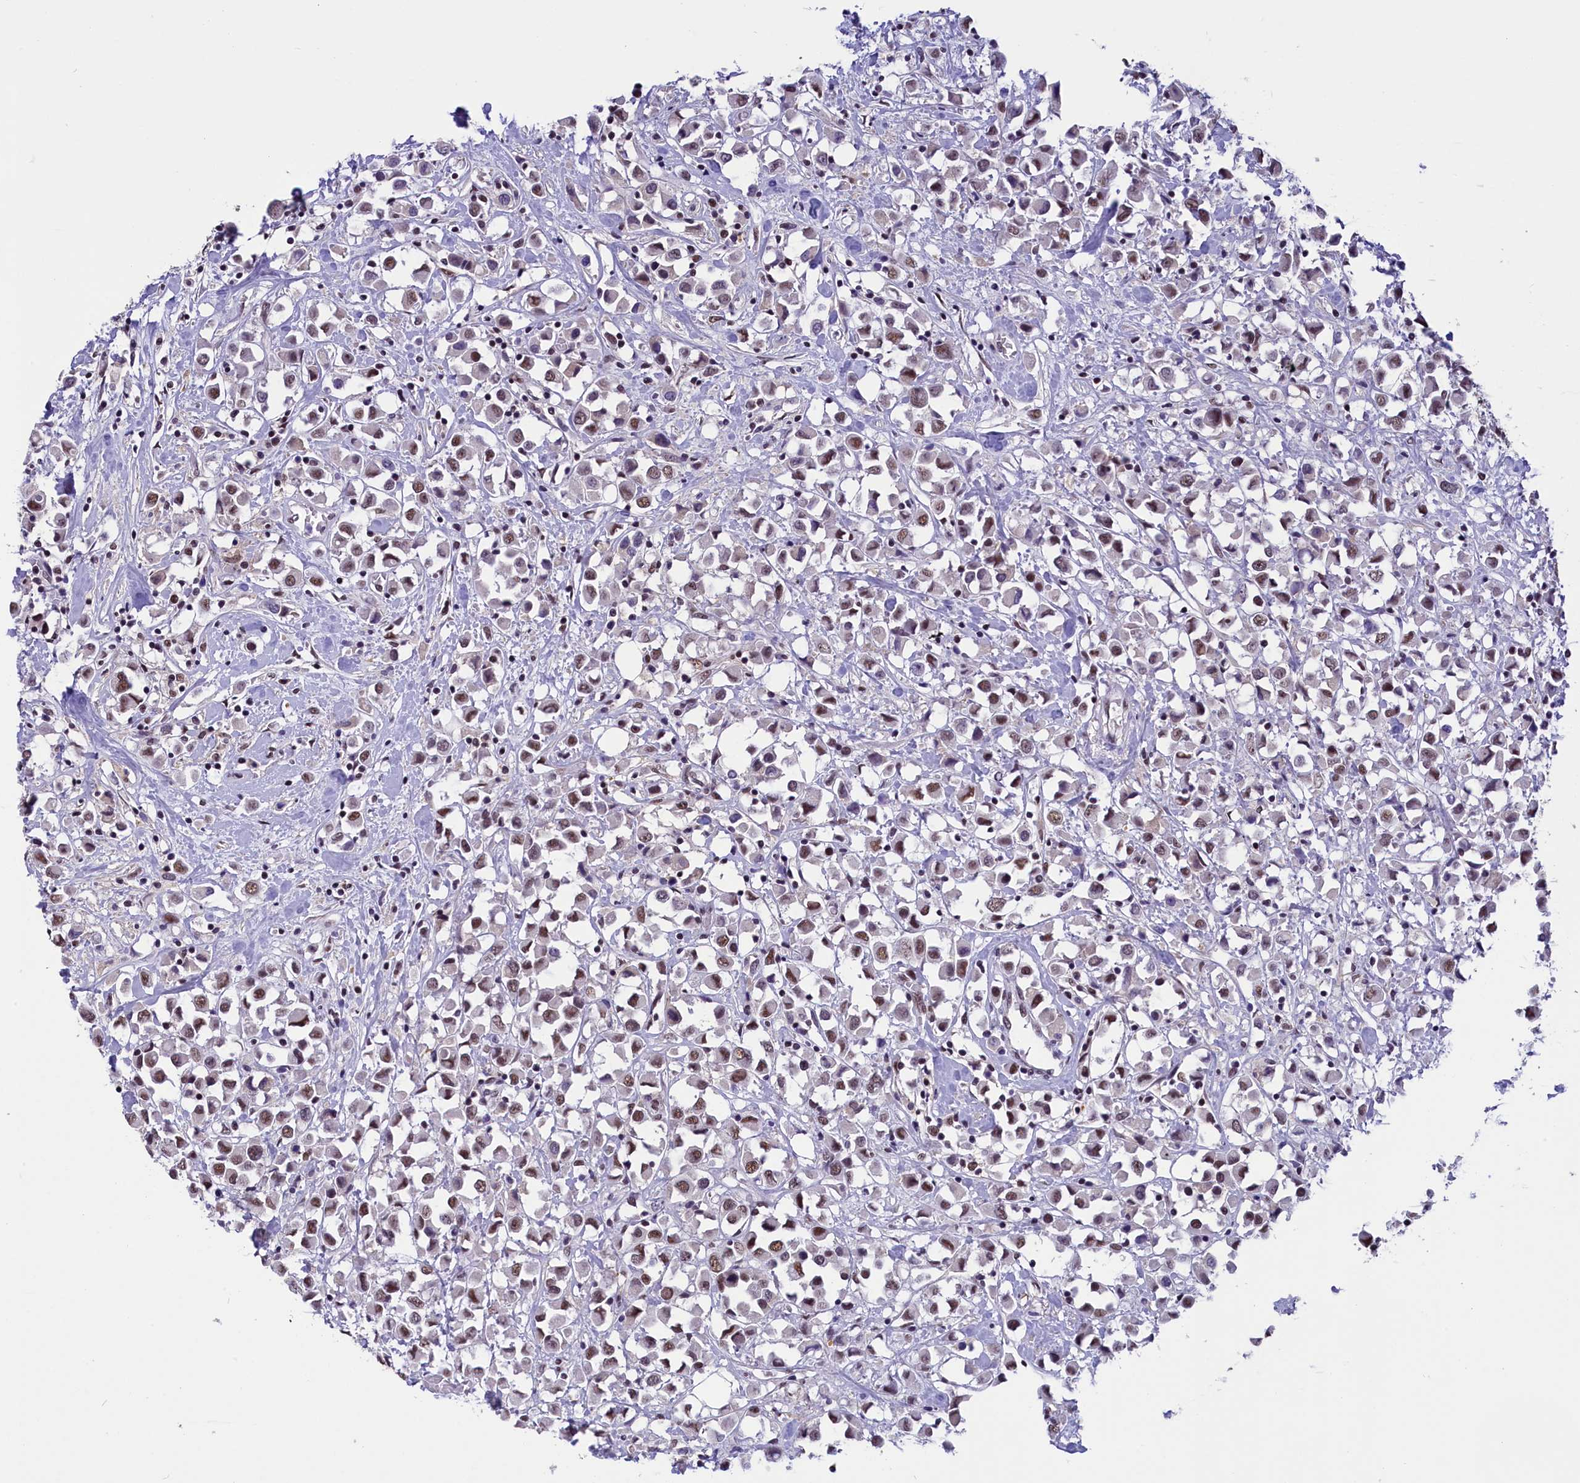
{"staining": {"intensity": "moderate", "quantity": ">75%", "location": "nuclear"}, "tissue": "breast cancer", "cell_type": "Tumor cells", "image_type": "cancer", "snomed": [{"axis": "morphology", "description": "Duct carcinoma"}, {"axis": "topography", "description": "Breast"}], "caption": "Immunohistochemistry (IHC) of invasive ductal carcinoma (breast) exhibits medium levels of moderate nuclear staining in about >75% of tumor cells. The protein of interest is stained brown, and the nuclei are stained in blue (DAB IHC with brightfield microscopy, high magnification).", "gene": "ZC3H4", "patient": {"sex": "female", "age": 61}}